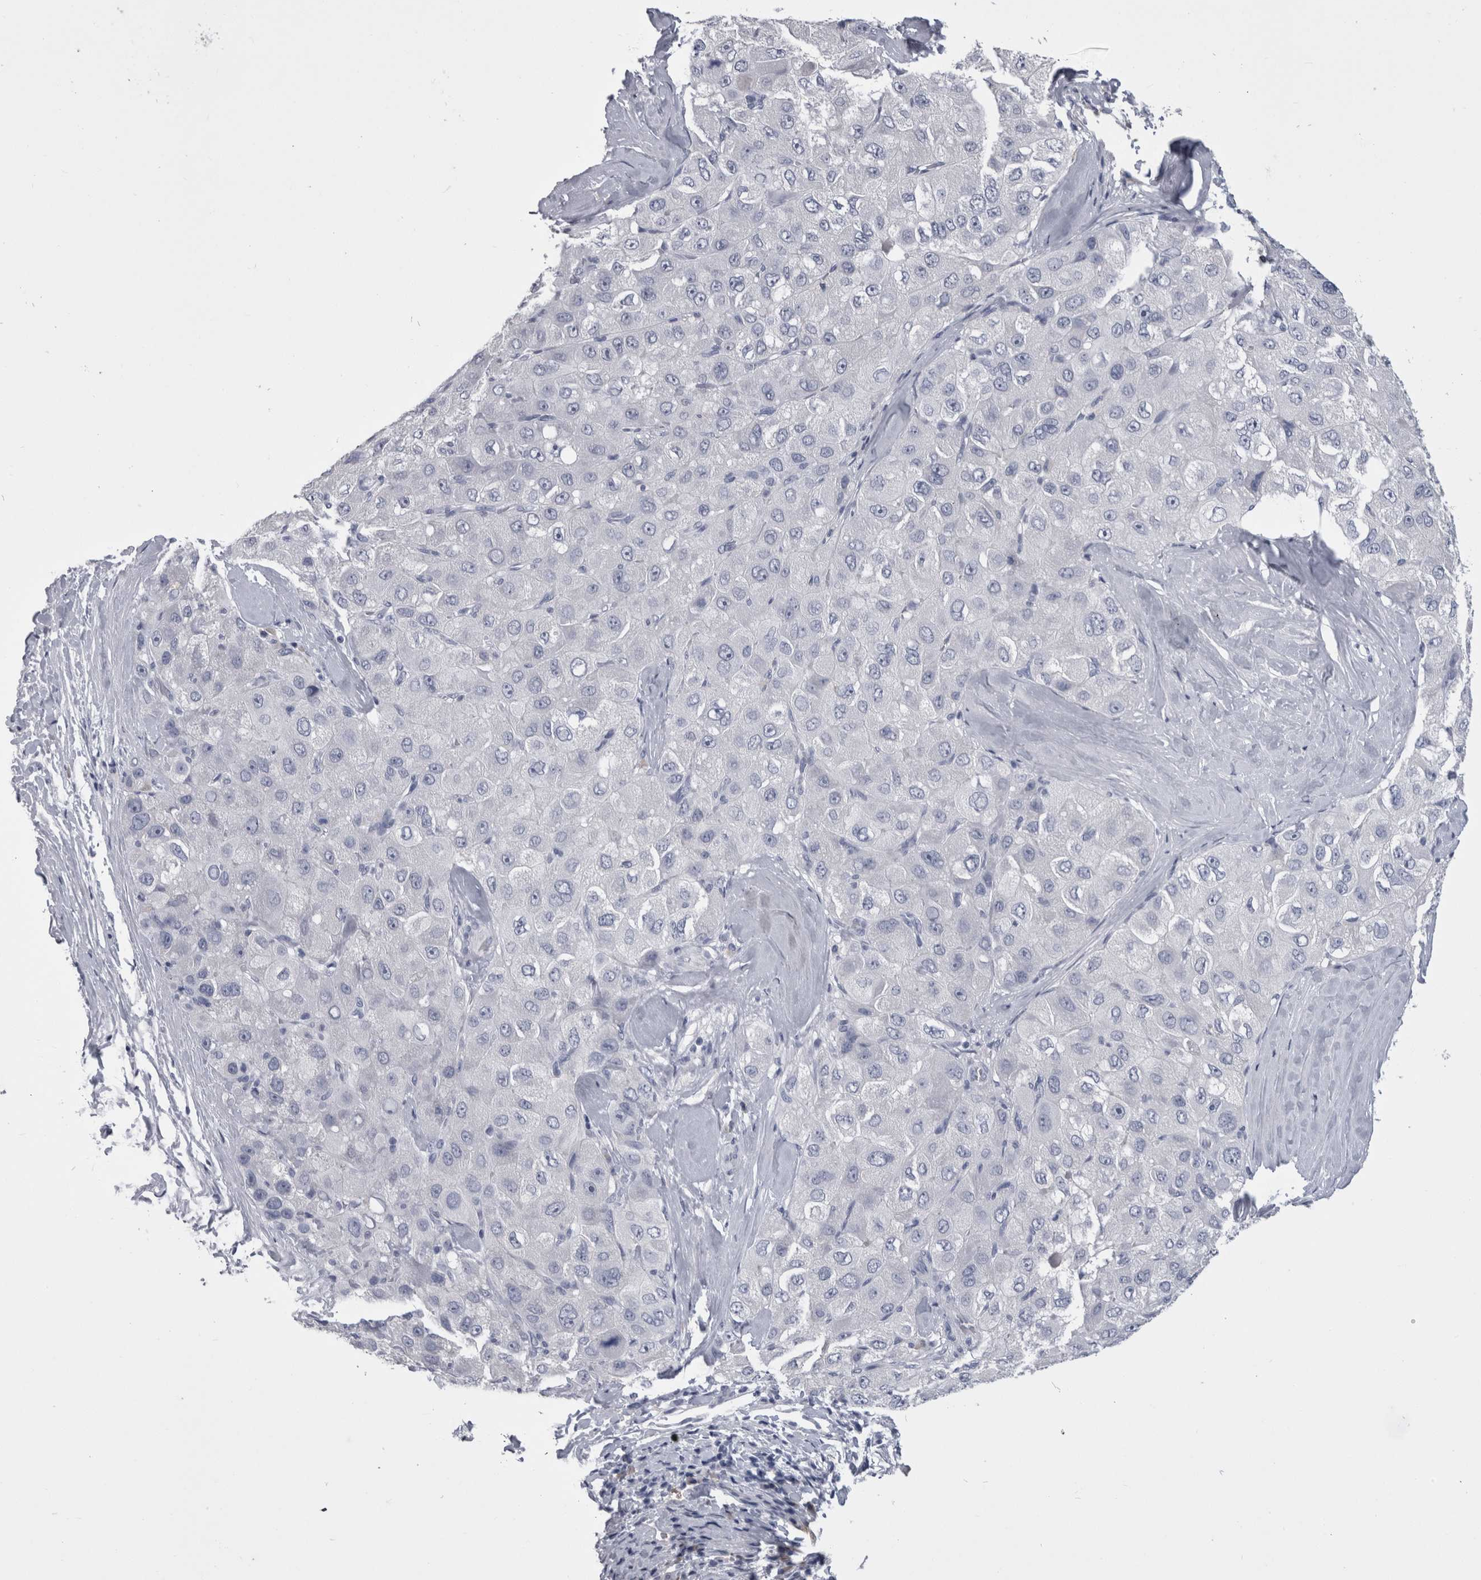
{"staining": {"intensity": "negative", "quantity": "none", "location": "none"}, "tissue": "liver cancer", "cell_type": "Tumor cells", "image_type": "cancer", "snomed": [{"axis": "morphology", "description": "Carcinoma, Hepatocellular, NOS"}, {"axis": "topography", "description": "Liver"}], "caption": "DAB immunohistochemical staining of human liver hepatocellular carcinoma reveals no significant staining in tumor cells.", "gene": "PAX5", "patient": {"sex": "male", "age": 80}}